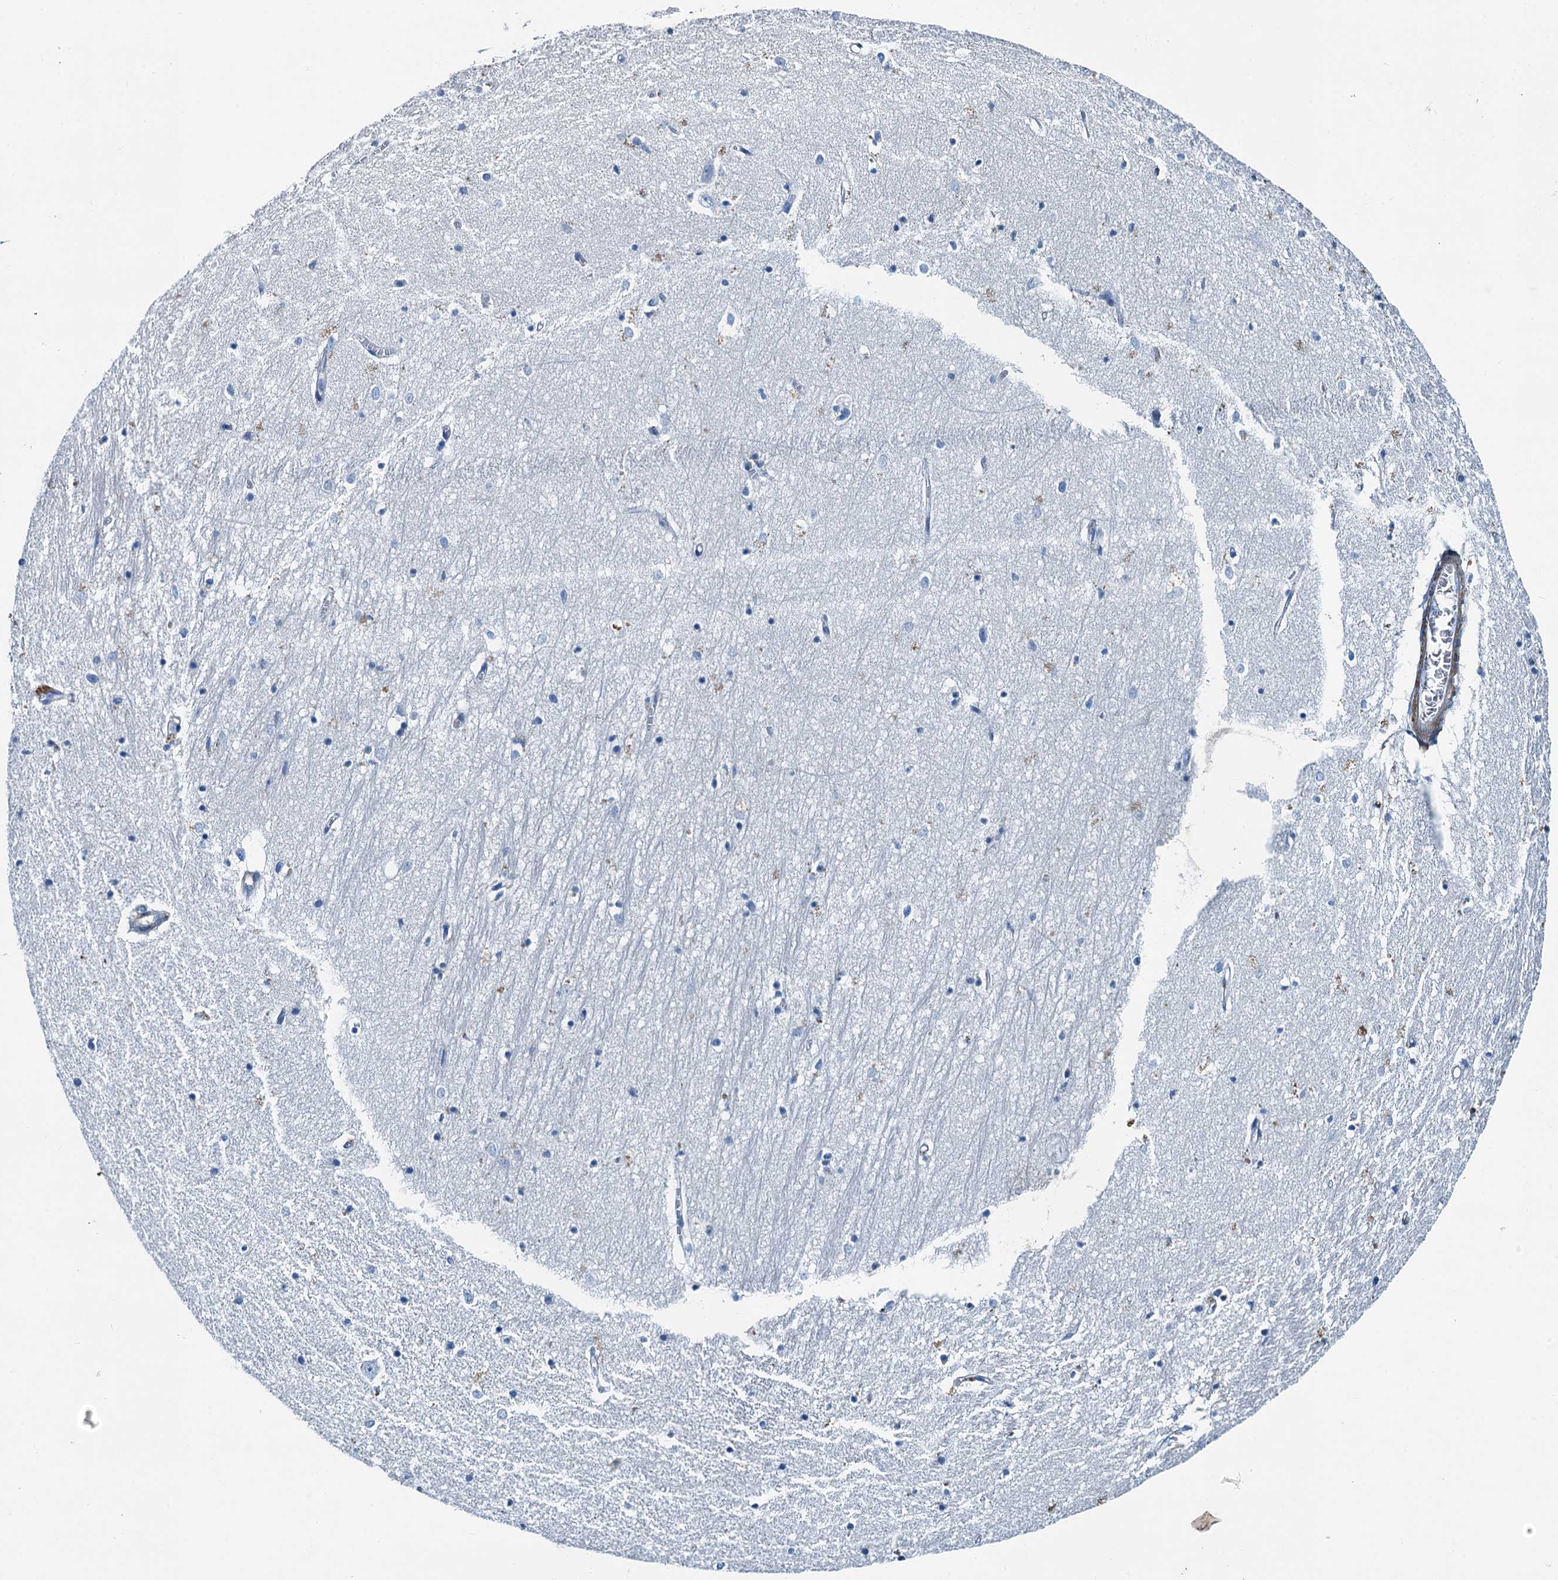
{"staining": {"intensity": "negative", "quantity": "none", "location": "none"}, "tissue": "hippocampus", "cell_type": "Glial cells", "image_type": "normal", "snomed": [{"axis": "morphology", "description": "Normal tissue, NOS"}, {"axis": "topography", "description": "Hippocampus"}], "caption": "Immunohistochemistry (IHC) of normal hippocampus reveals no positivity in glial cells.", "gene": "RAB3IL1", "patient": {"sex": "female", "age": 64}}